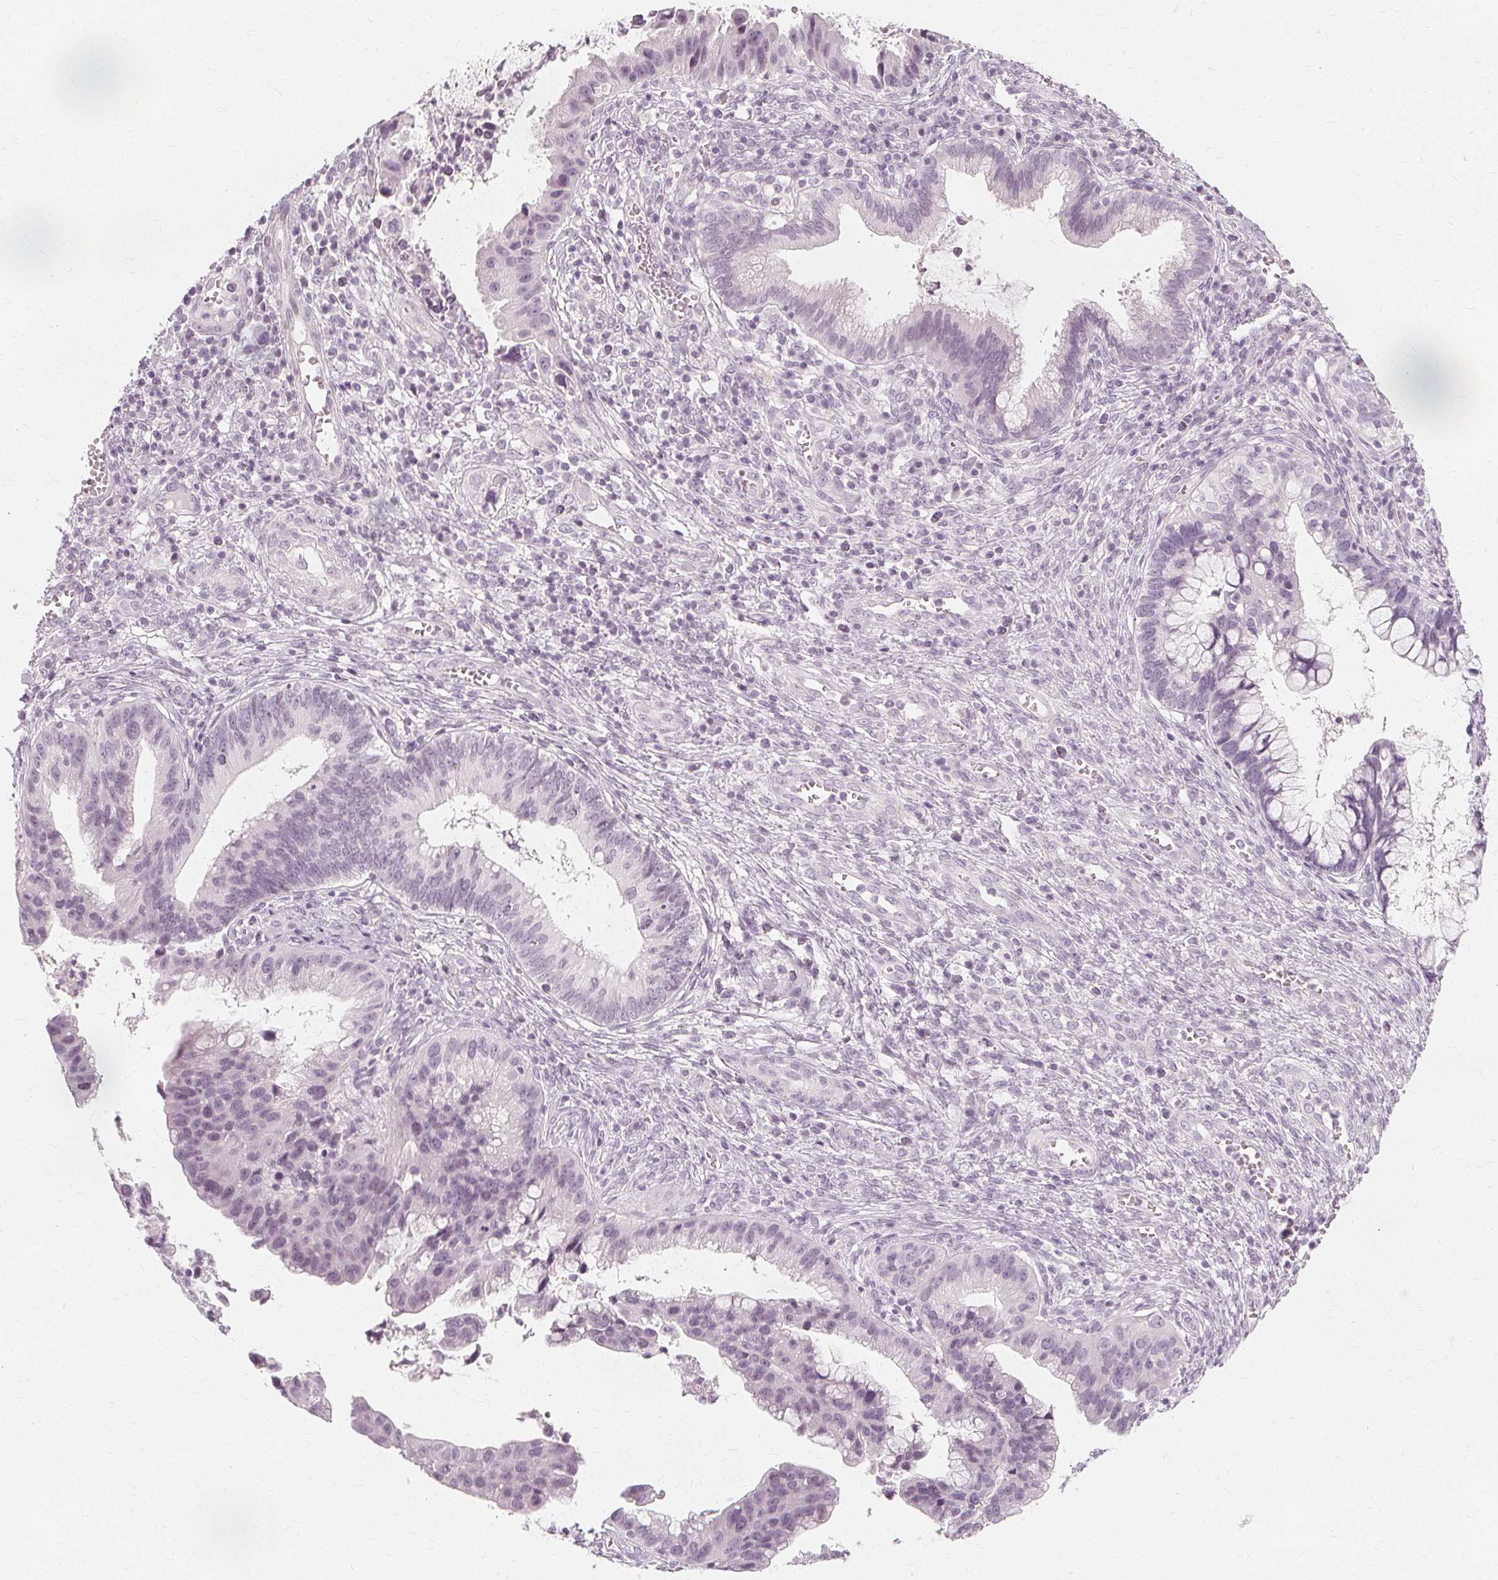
{"staining": {"intensity": "negative", "quantity": "none", "location": "none"}, "tissue": "cervical cancer", "cell_type": "Tumor cells", "image_type": "cancer", "snomed": [{"axis": "morphology", "description": "Adenocarcinoma, NOS"}, {"axis": "topography", "description": "Cervix"}], "caption": "Immunohistochemistry (IHC) histopathology image of neoplastic tissue: cervical adenocarcinoma stained with DAB (3,3'-diaminobenzidine) demonstrates no significant protein expression in tumor cells.", "gene": "NXPE1", "patient": {"sex": "female", "age": 34}}